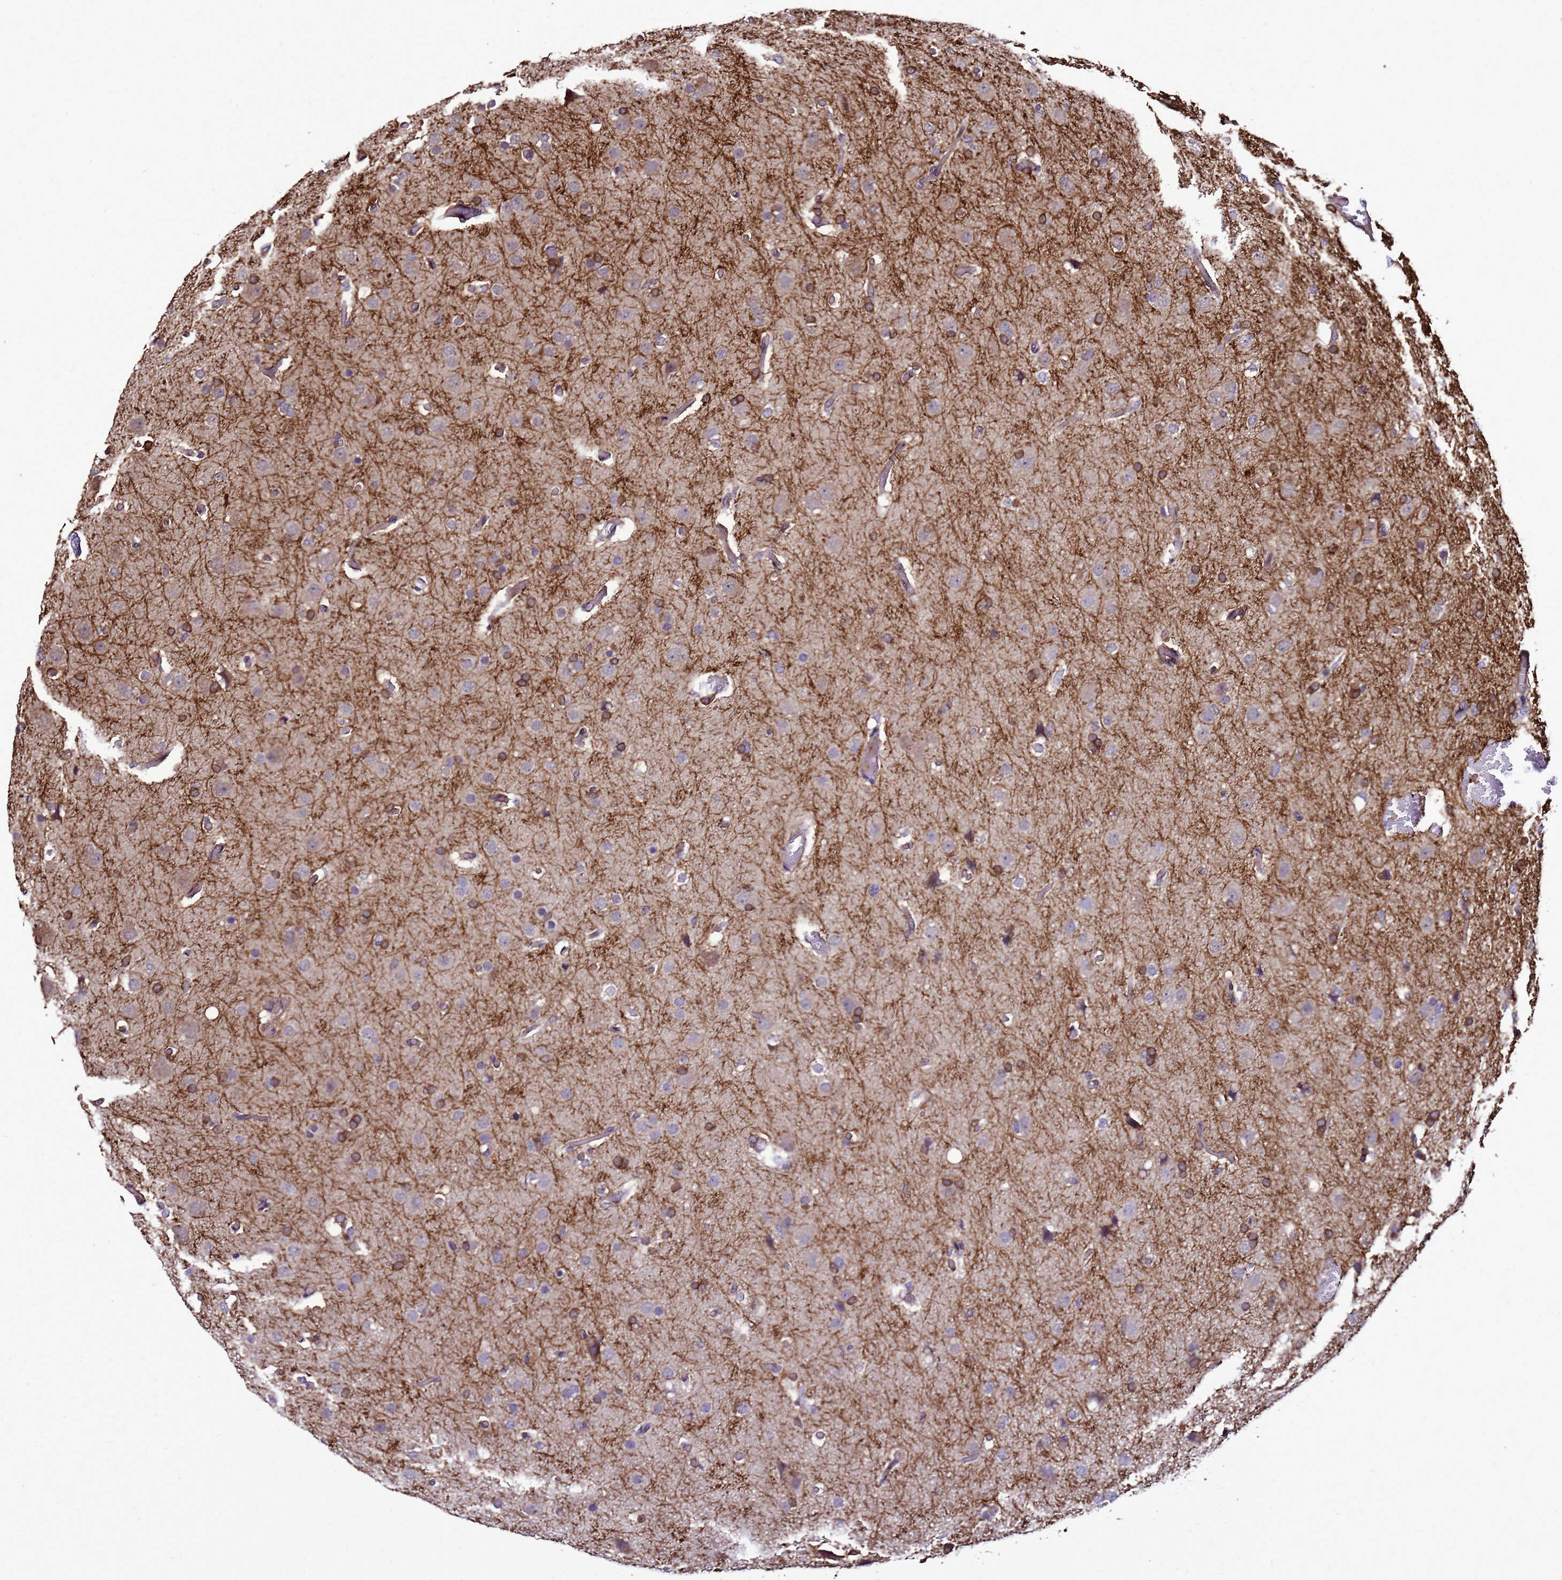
{"staining": {"intensity": "negative", "quantity": "none", "location": "none"}, "tissue": "glioma", "cell_type": "Tumor cells", "image_type": "cancer", "snomed": [{"axis": "morphology", "description": "Glioma, malignant, High grade"}, {"axis": "topography", "description": "Cerebral cortex"}], "caption": "This photomicrograph is of glioma stained with immunohistochemistry (IHC) to label a protein in brown with the nuclei are counter-stained blue. There is no expression in tumor cells.", "gene": "TRABD", "patient": {"sex": "female", "age": 36}}